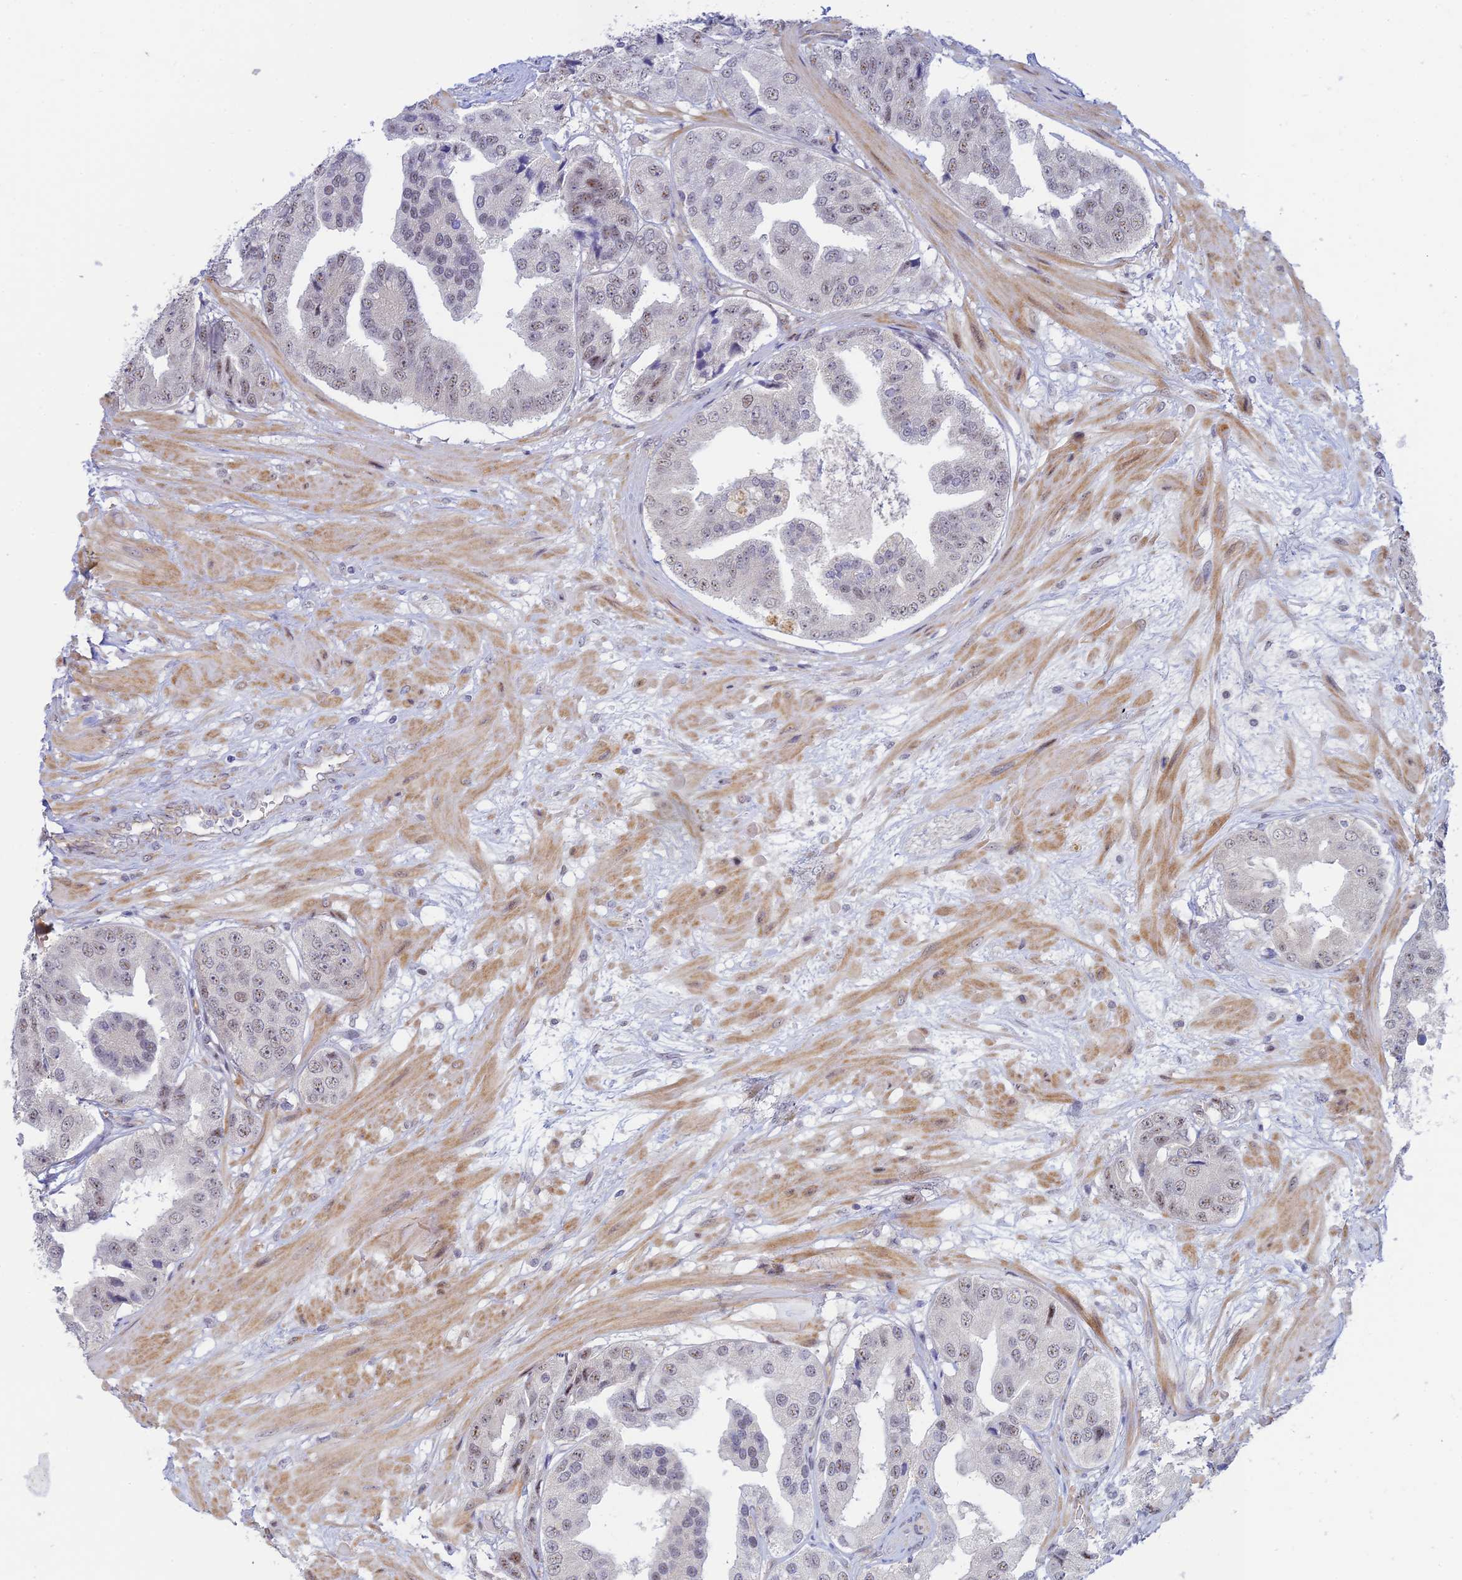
{"staining": {"intensity": "weak", "quantity": "25%-75%", "location": "nuclear"}, "tissue": "prostate cancer", "cell_type": "Tumor cells", "image_type": "cancer", "snomed": [{"axis": "morphology", "description": "Adenocarcinoma, High grade"}, {"axis": "topography", "description": "Prostate"}], "caption": "Prostate adenocarcinoma (high-grade) stained with DAB (3,3'-diaminobenzidine) immunohistochemistry exhibits low levels of weak nuclear expression in about 25%-75% of tumor cells.", "gene": "CFAP92", "patient": {"sex": "male", "age": 63}}